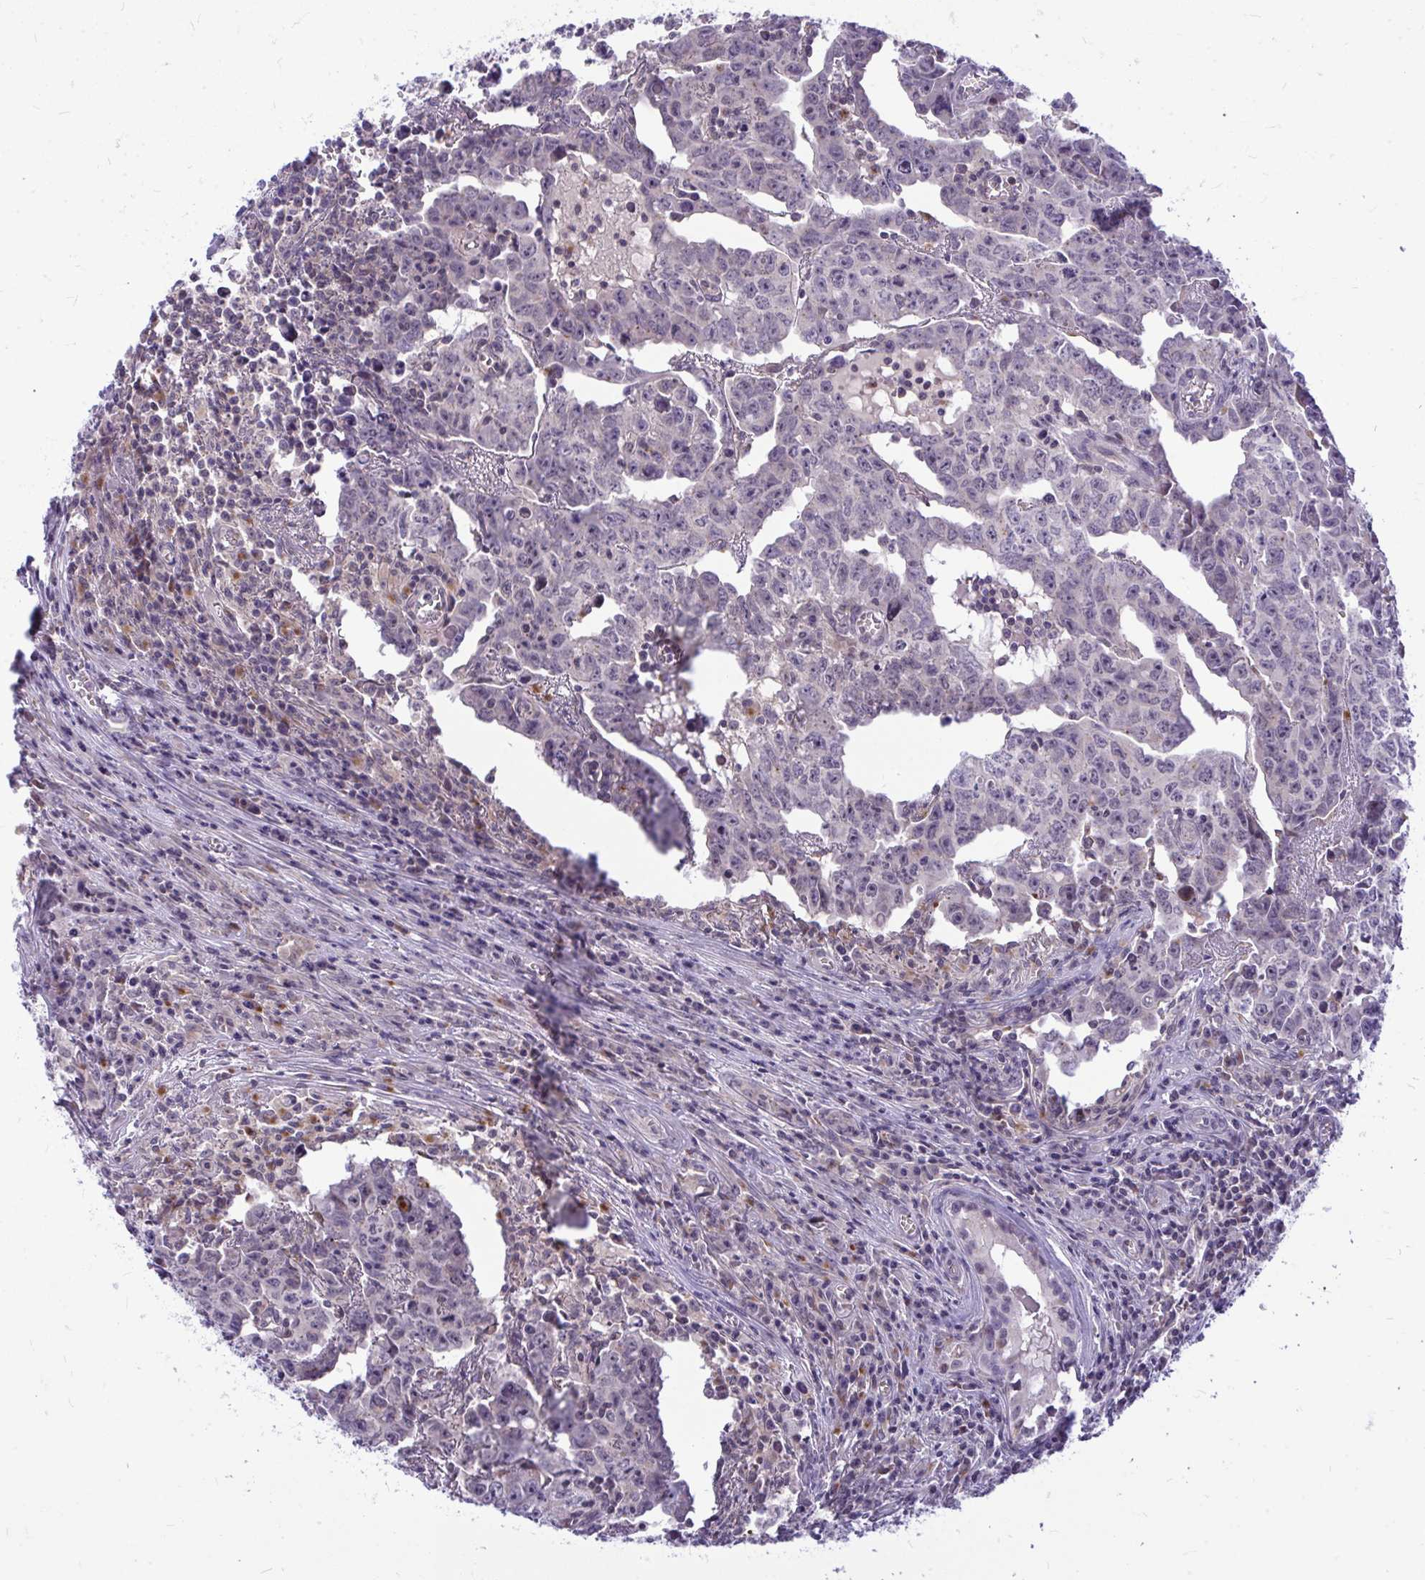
{"staining": {"intensity": "negative", "quantity": "none", "location": "none"}, "tissue": "testis cancer", "cell_type": "Tumor cells", "image_type": "cancer", "snomed": [{"axis": "morphology", "description": "Carcinoma, Embryonal, NOS"}, {"axis": "topography", "description": "Testis"}], "caption": "Tumor cells are negative for protein expression in human testis cancer (embryonal carcinoma).", "gene": "ZSCAN25", "patient": {"sex": "male", "age": 22}}